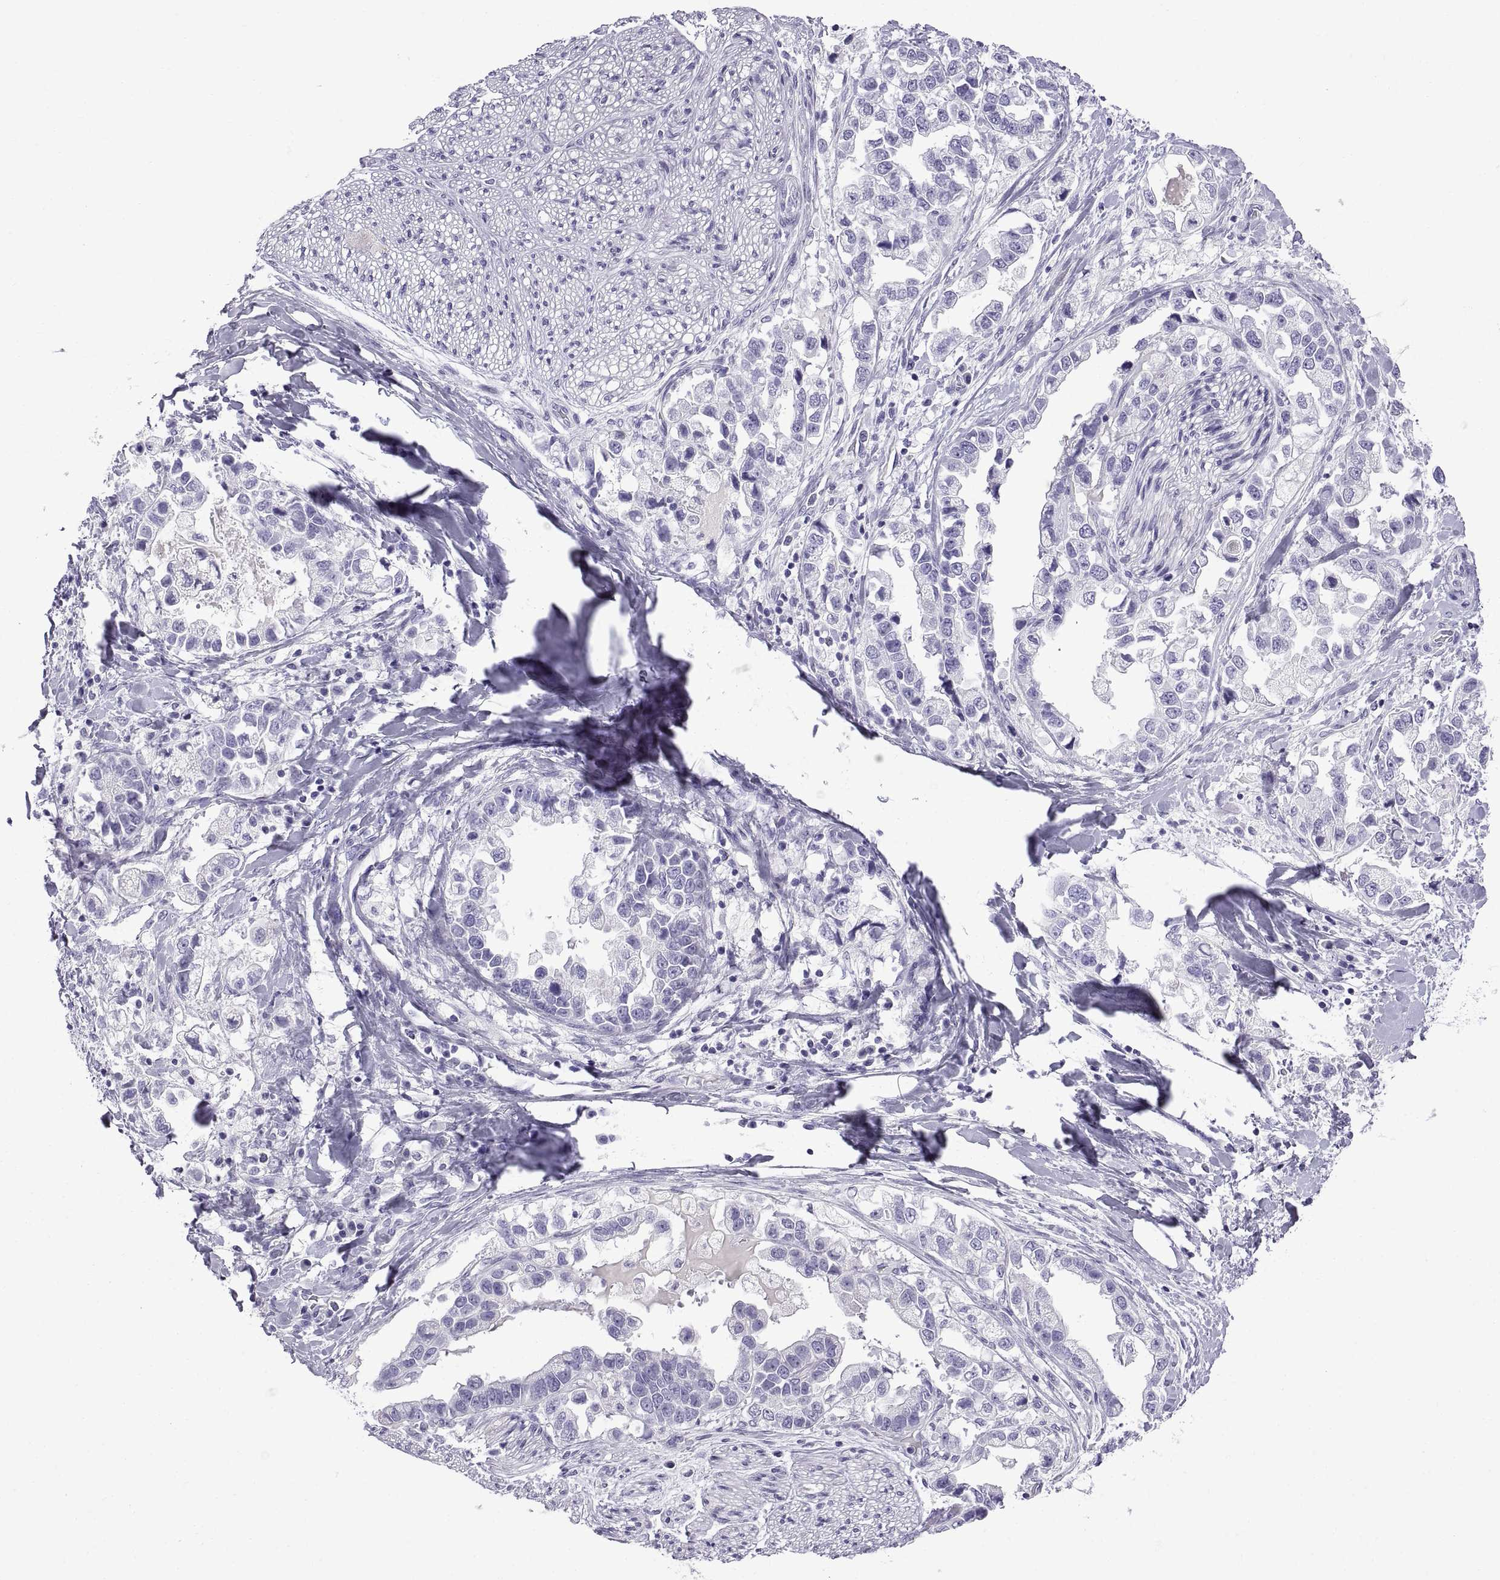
{"staining": {"intensity": "negative", "quantity": "none", "location": "none"}, "tissue": "stomach cancer", "cell_type": "Tumor cells", "image_type": "cancer", "snomed": [{"axis": "morphology", "description": "Adenocarcinoma, NOS"}, {"axis": "topography", "description": "Stomach"}], "caption": "Immunohistochemistry (IHC) image of human adenocarcinoma (stomach) stained for a protein (brown), which exhibits no expression in tumor cells.", "gene": "SPDYE1", "patient": {"sex": "male", "age": 59}}